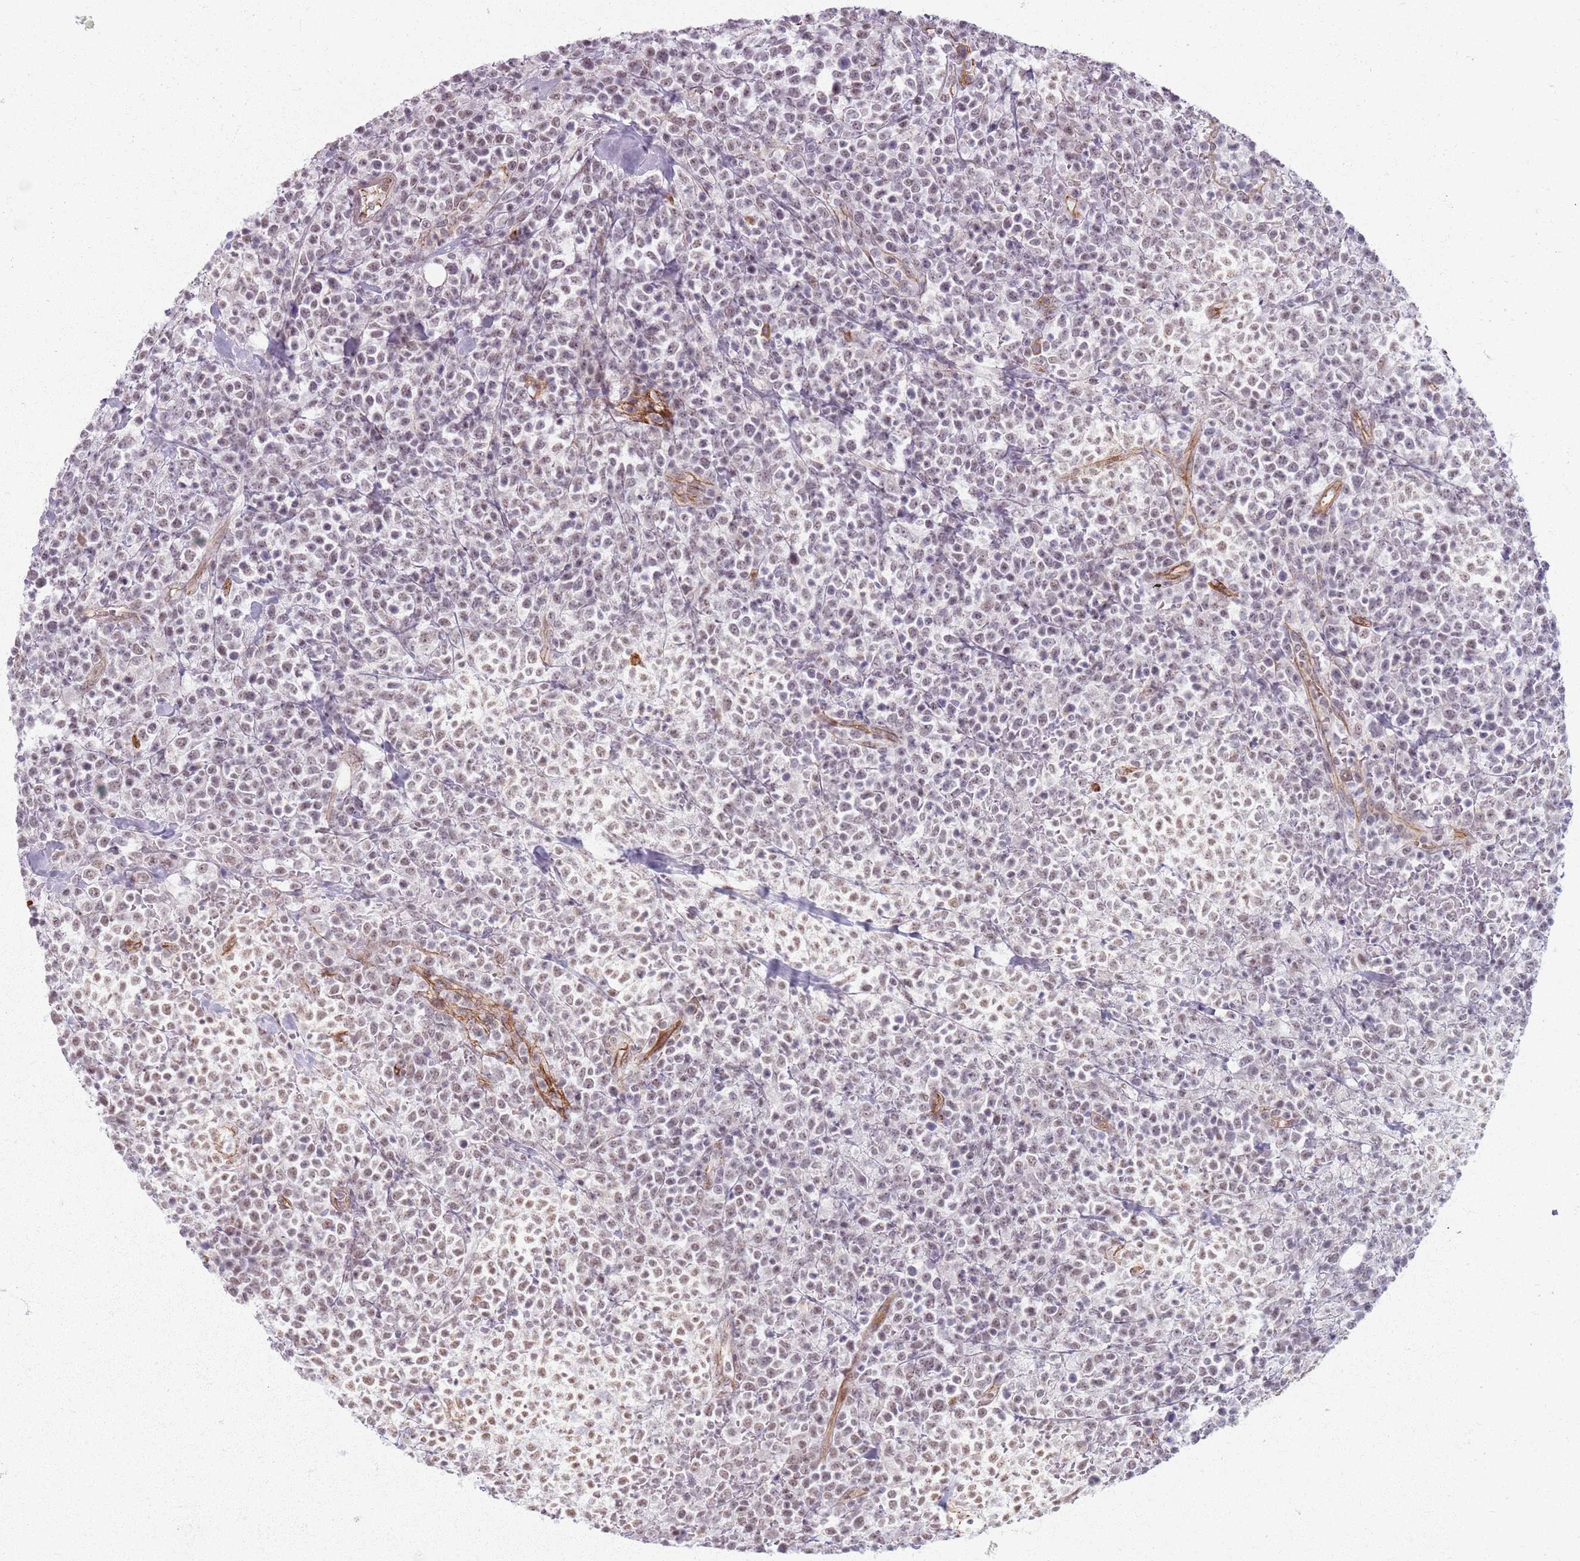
{"staining": {"intensity": "weak", "quantity": "25%-75%", "location": "nuclear"}, "tissue": "lymphoma", "cell_type": "Tumor cells", "image_type": "cancer", "snomed": [{"axis": "morphology", "description": "Malignant lymphoma, non-Hodgkin's type, High grade"}, {"axis": "topography", "description": "Colon"}], "caption": "Immunohistochemistry (DAB) staining of lymphoma exhibits weak nuclear protein expression in about 25%-75% of tumor cells. The protein of interest is shown in brown color, while the nuclei are stained blue.", "gene": "KCNA5", "patient": {"sex": "female", "age": 53}}